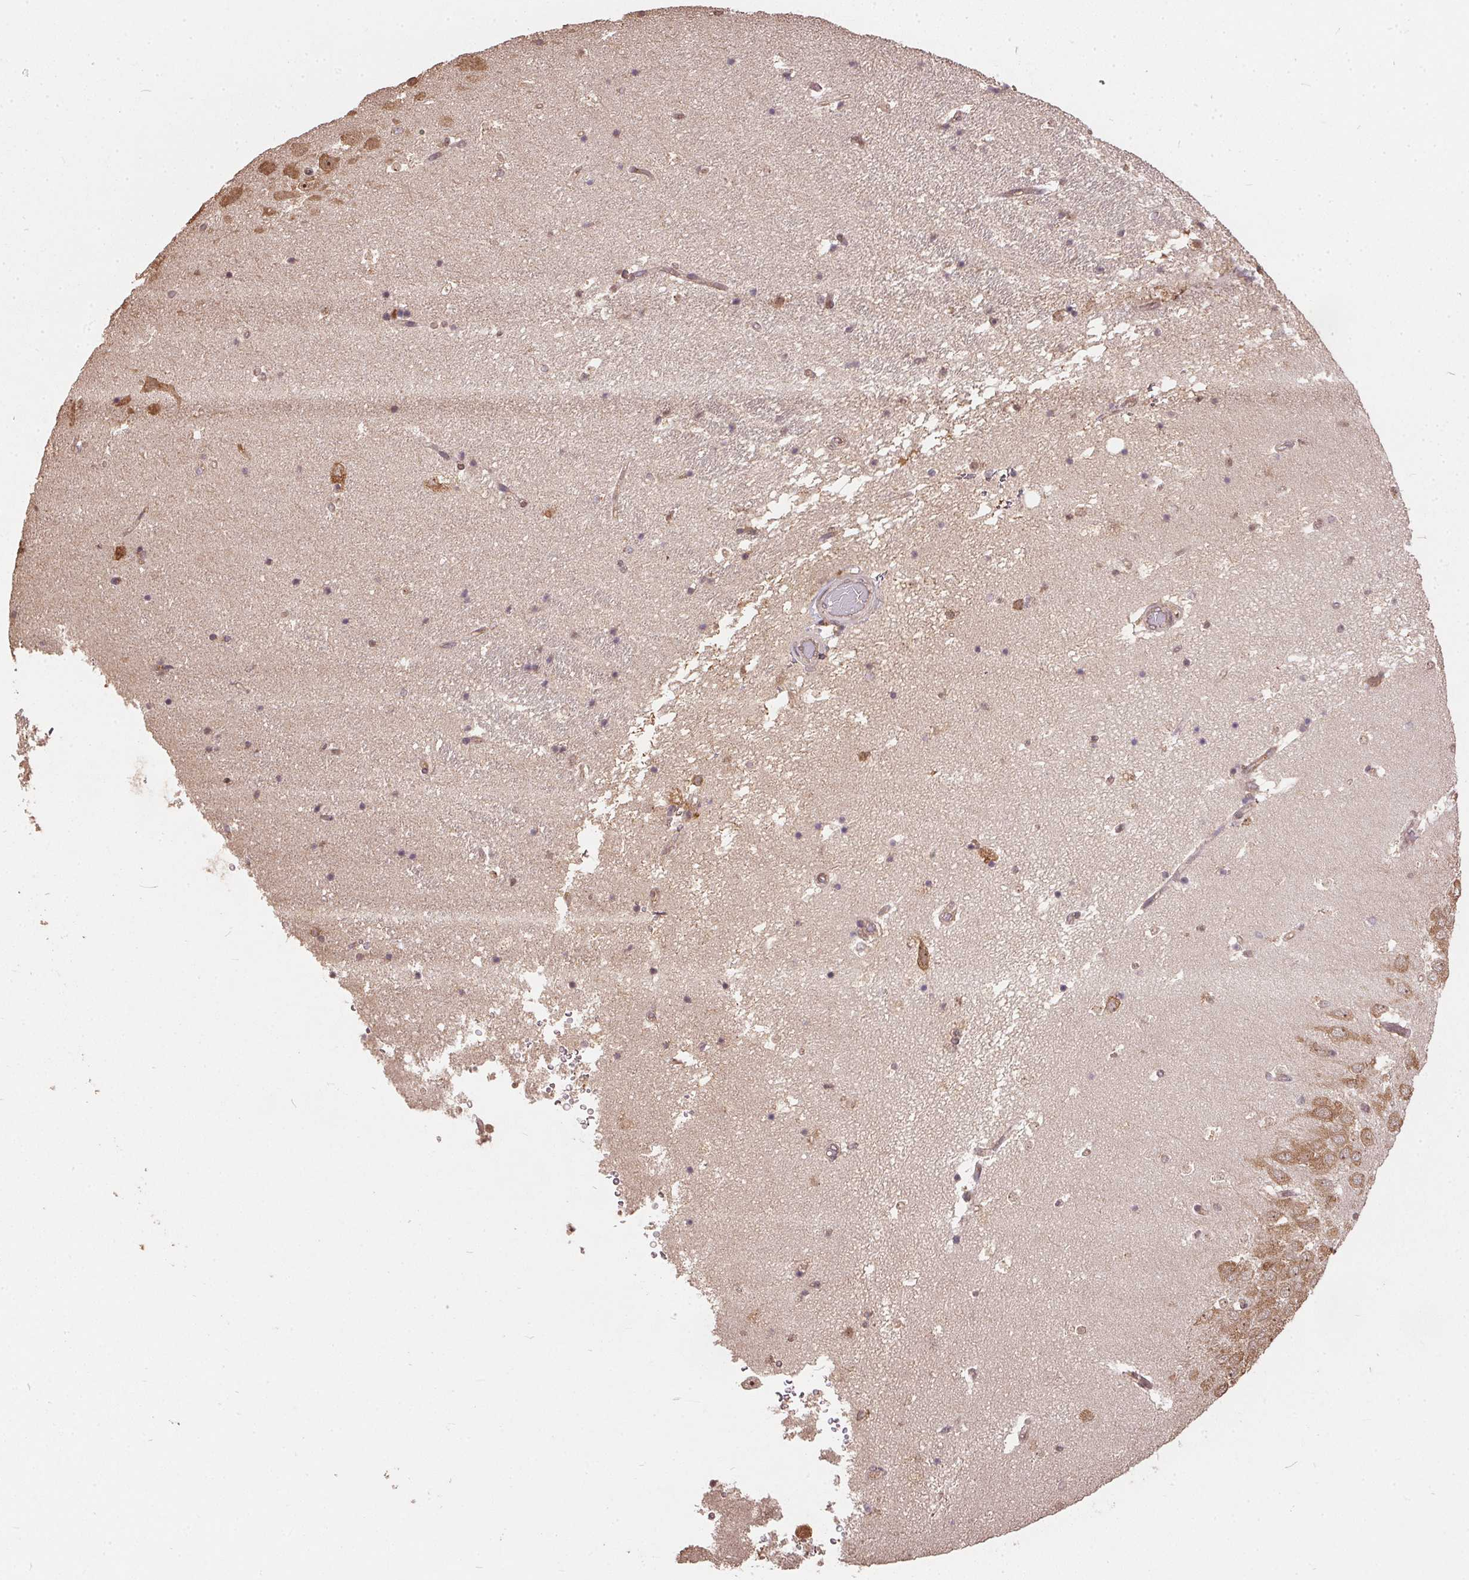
{"staining": {"intensity": "moderate", "quantity": "<25%", "location": "cytoplasmic/membranous"}, "tissue": "hippocampus", "cell_type": "Glial cells", "image_type": "normal", "snomed": [{"axis": "morphology", "description": "Normal tissue, NOS"}, {"axis": "topography", "description": "Hippocampus"}], "caption": "Immunohistochemical staining of unremarkable human hippocampus shows moderate cytoplasmic/membranous protein positivity in approximately <25% of glial cells. The staining is performed using DAB (3,3'-diaminobenzidine) brown chromogen to label protein expression. The nuclei are counter-stained blue using hematoxylin.", "gene": "EIF2S1", "patient": {"sex": "male", "age": 58}}